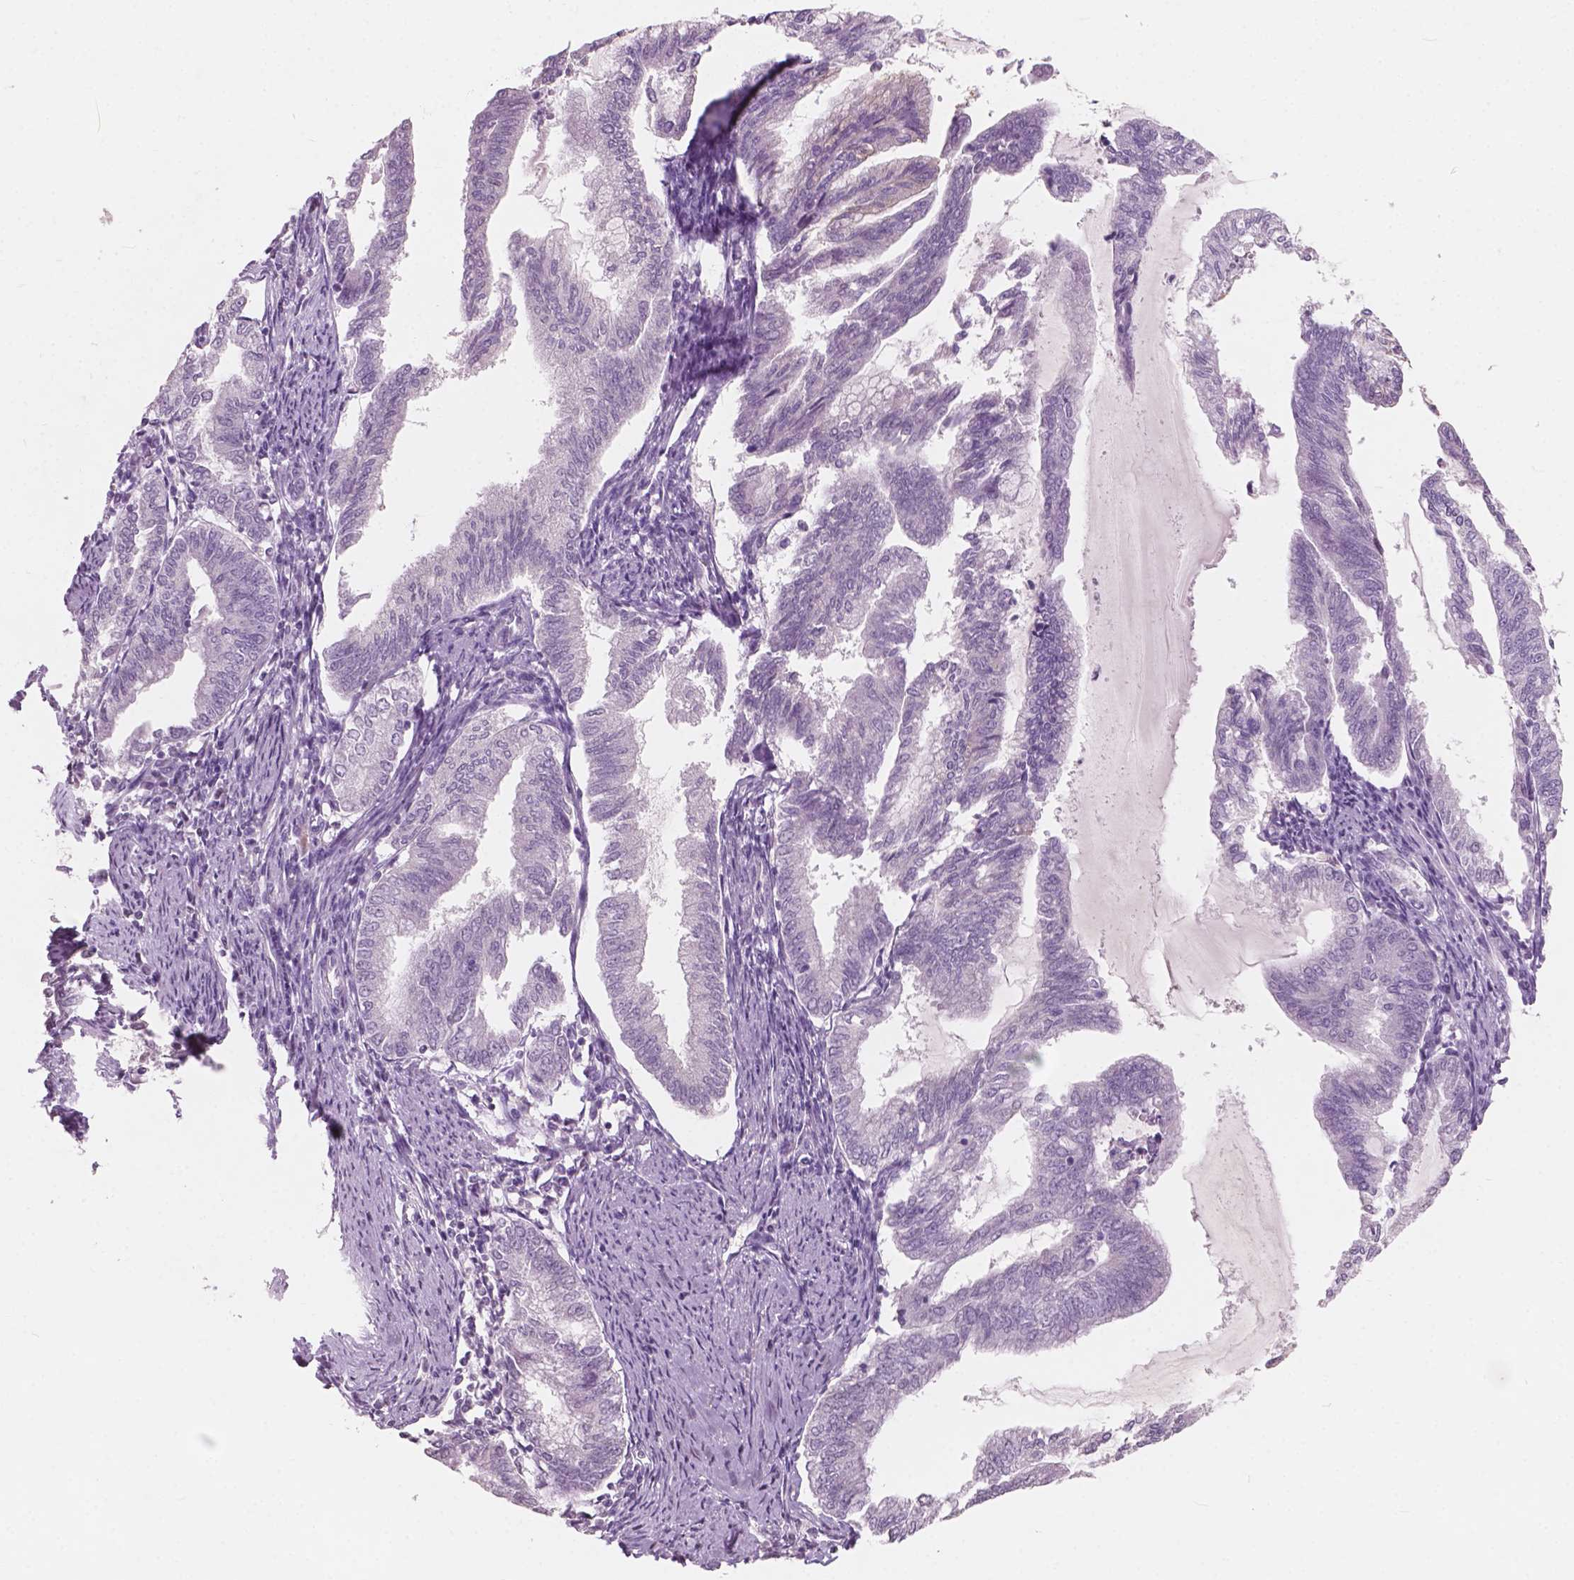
{"staining": {"intensity": "negative", "quantity": "none", "location": "none"}, "tissue": "endometrial cancer", "cell_type": "Tumor cells", "image_type": "cancer", "snomed": [{"axis": "morphology", "description": "Adenocarcinoma, NOS"}, {"axis": "topography", "description": "Endometrium"}], "caption": "There is no significant positivity in tumor cells of adenocarcinoma (endometrial).", "gene": "AWAT1", "patient": {"sex": "female", "age": 79}}